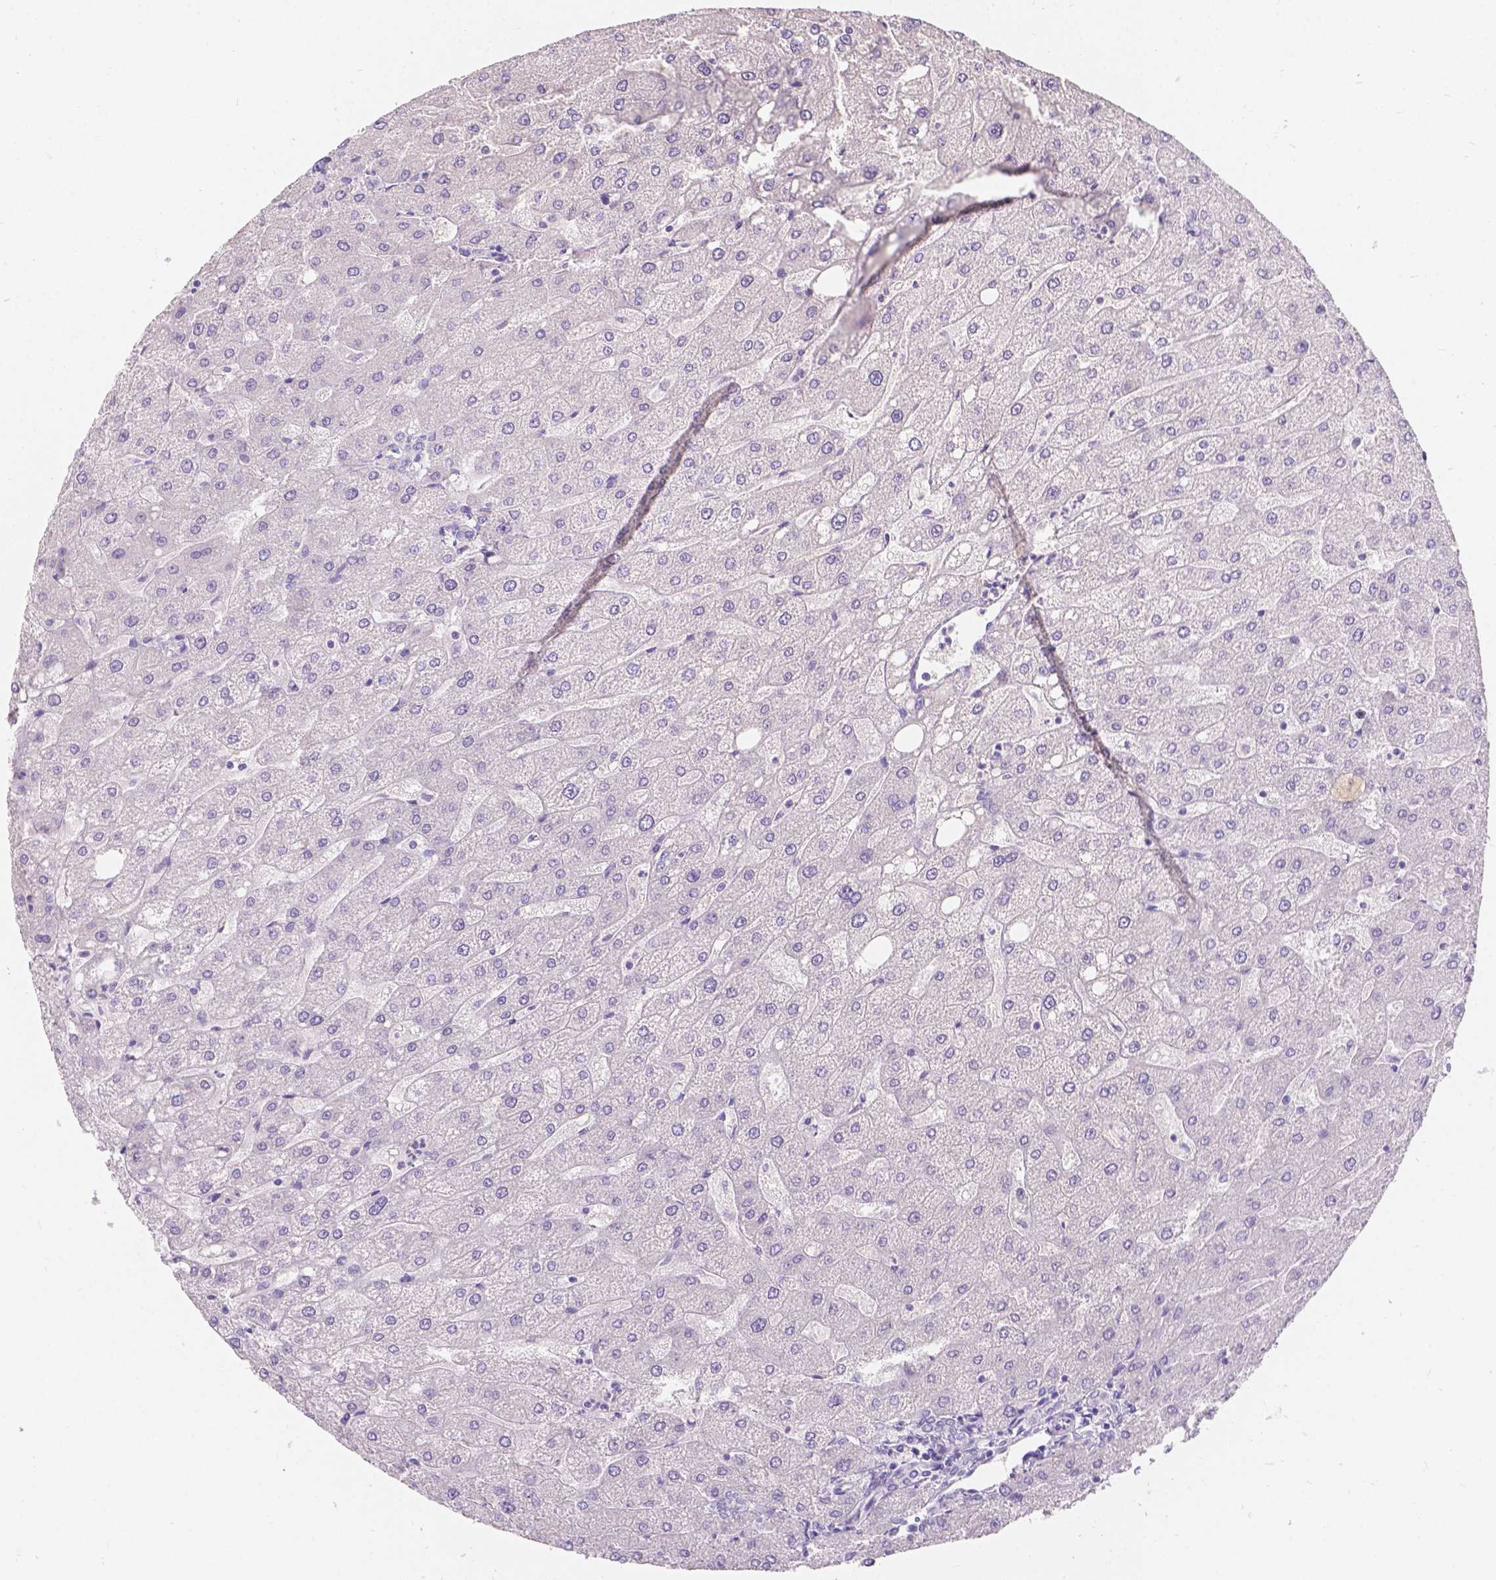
{"staining": {"intensity": "negative", "quantity": "none", "location": "none"}, "tissue": "liver", "cell_type": "Cholangiocytes", "image_type": "normal", "snomed": [{"axis": "morphology", "description": "Normal tissue, NOS"}, {"axis": "topography", "description": "Liver"}], "caption": "Micrograph shows no significant protein staining in cholangiocytes of unremarkable liver.", "gene": "HTN3", "patient": {"sex": "male", "age": 67}}